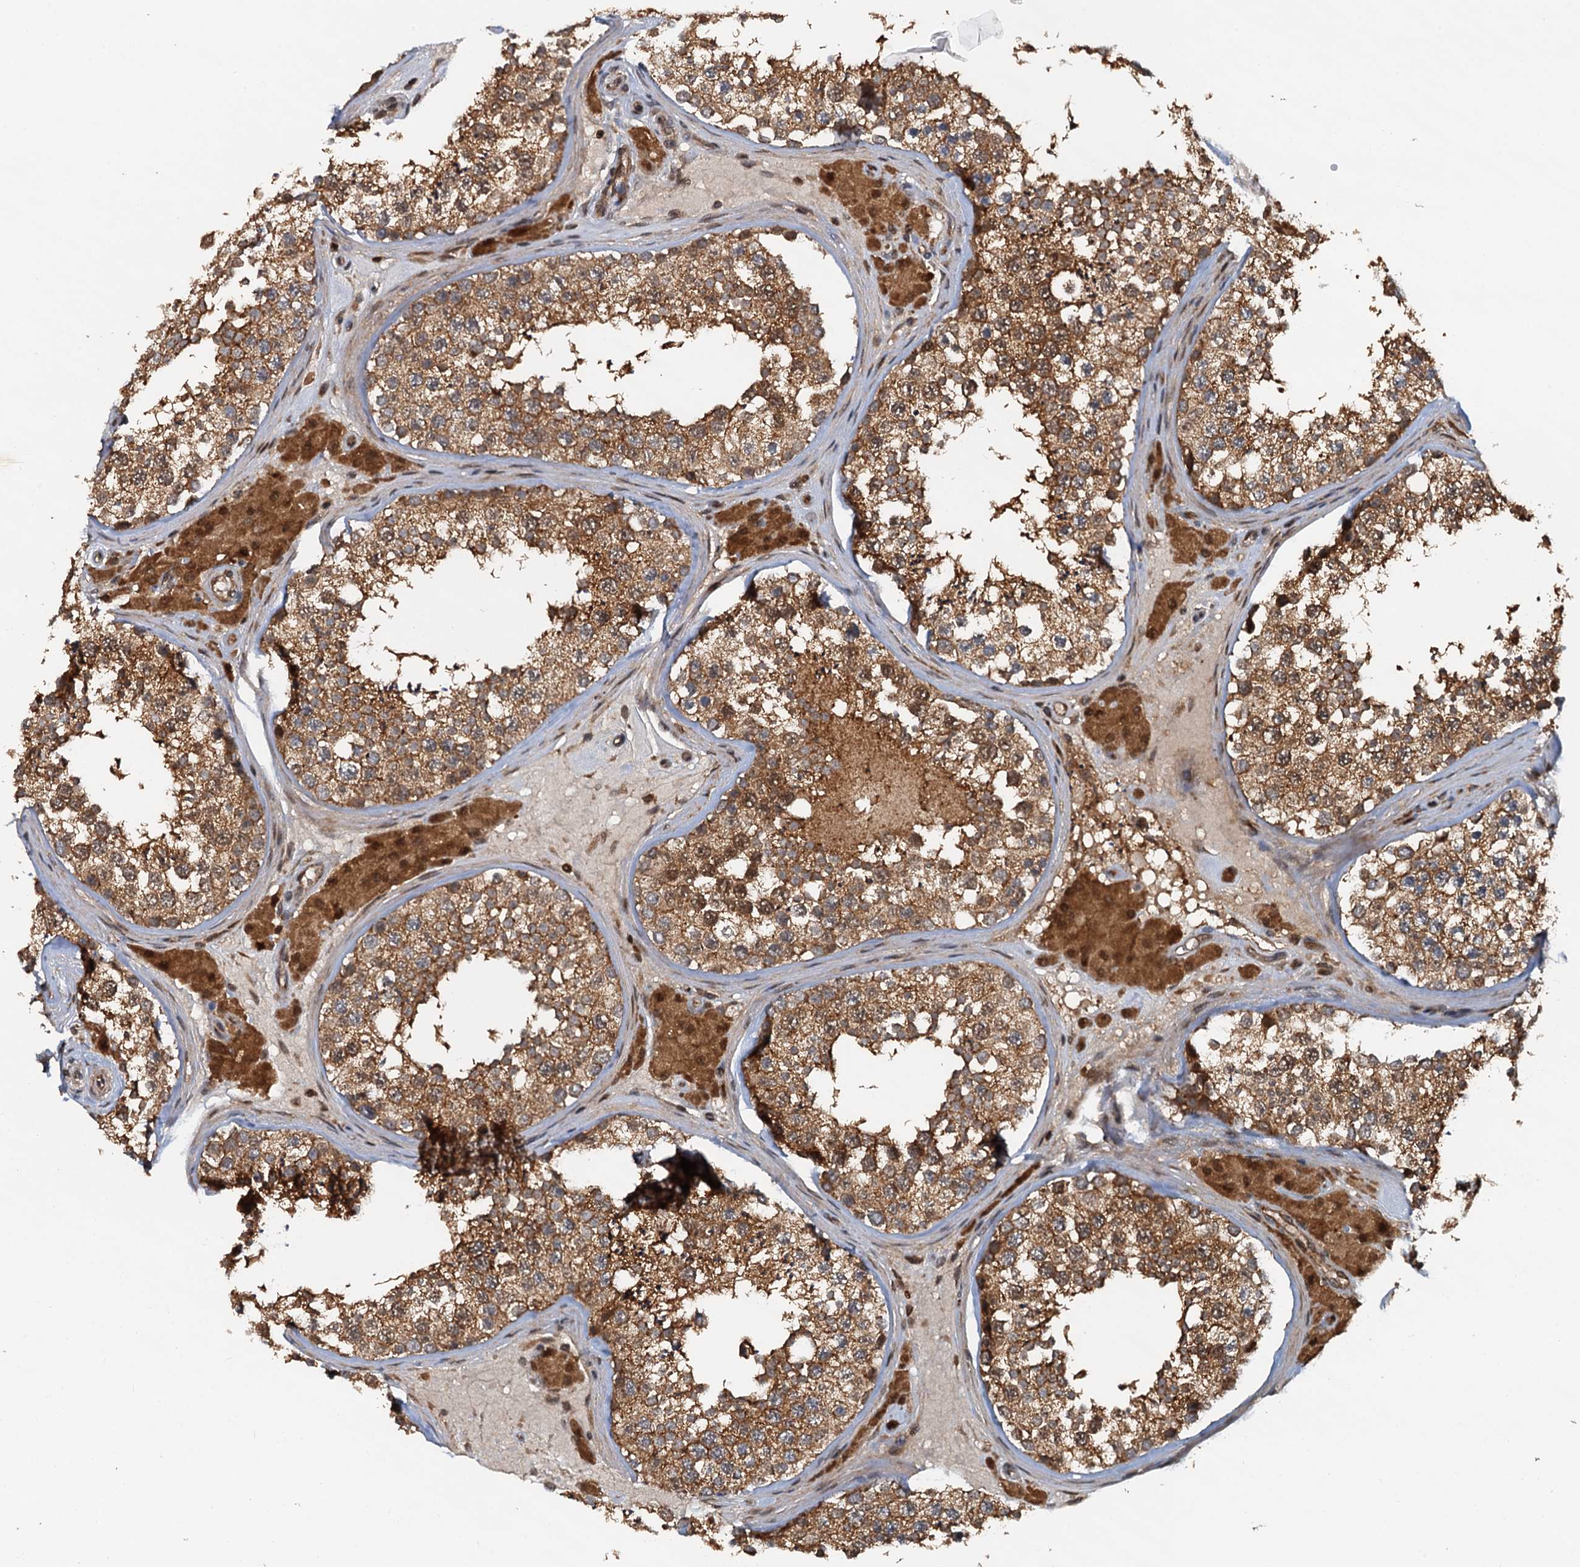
{"staining": {"intensity": "strong", "quantity": ">75%", "location": "cytoplasmic/membranous"}, "tissue": "testis", "cell_type": "Cells in seminiferous ducts", "image_type": "normal", "snomed": [{"axis": "morphology", "description": "Normal tissue, NOS"}, {"axis": "topography", "description": "Testis"}], "caption": "DAB immunohistochemical staining of benign human testis reveals strong cytoplasmic/membranous protein expression in approximately >75% of cells in seminiferous ducts.", "gene": "STUB1", "patient": {"sex": "male", "age": 46}}